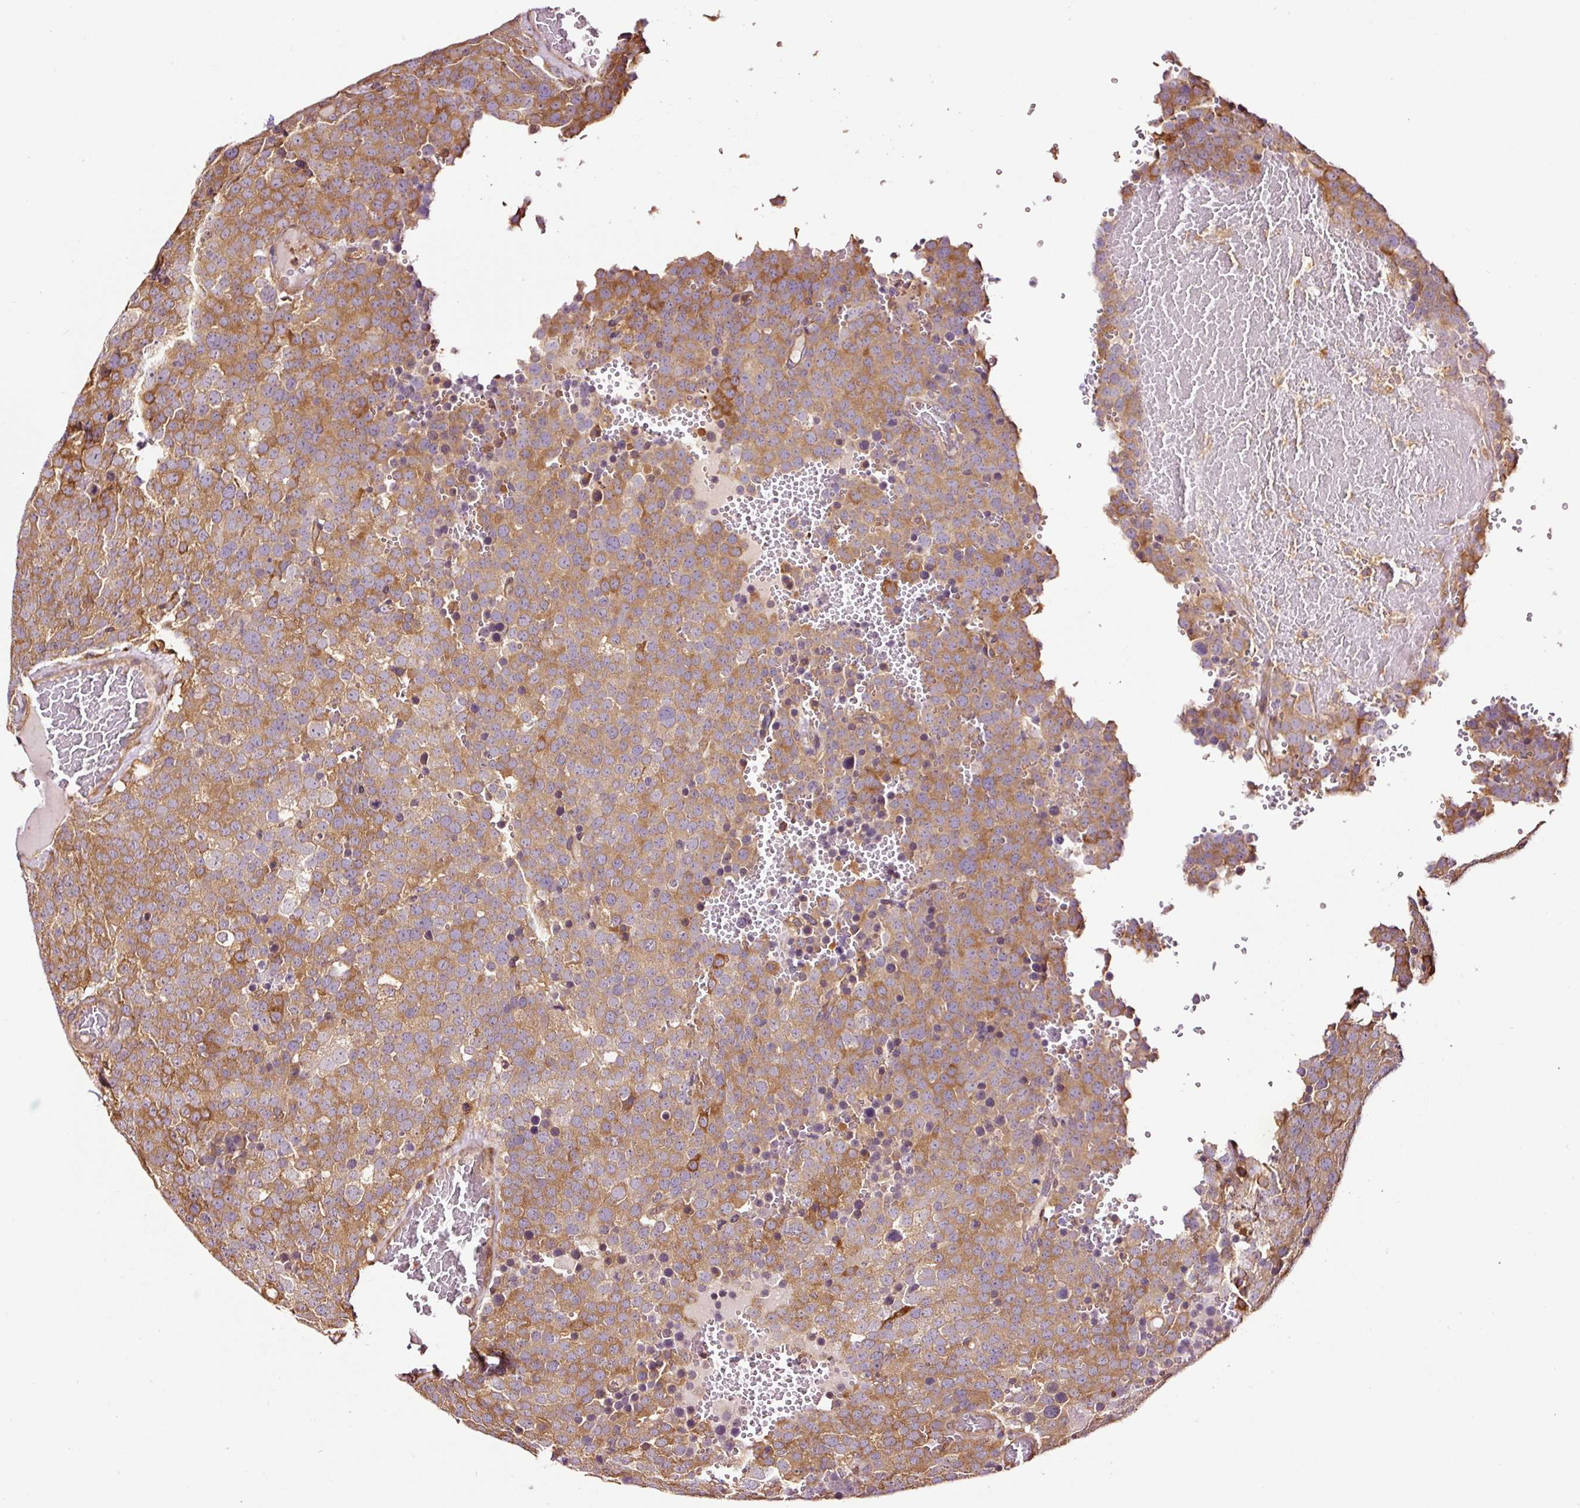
{"staining": {"intensity": "moderate", "quantity": ">75%", "location": "cytoplasmic/membranous"}, "tissue": "testis cancer", "cell_type": "Tumor cells", "image_type": "cancer", "snomed": [{"axis": "morphology", "description": "Seminoma, NOS"}, {"axis": "topography", "description": "Testis"}], "caption": "Moderate cytoplasmic/membranous expression for a protein is present in about >75% of tumor cells of testis cancer using immunohistochemistry (IHC).", "gene": "METAP1", "patient": {"sex": "male", "age": 71}}